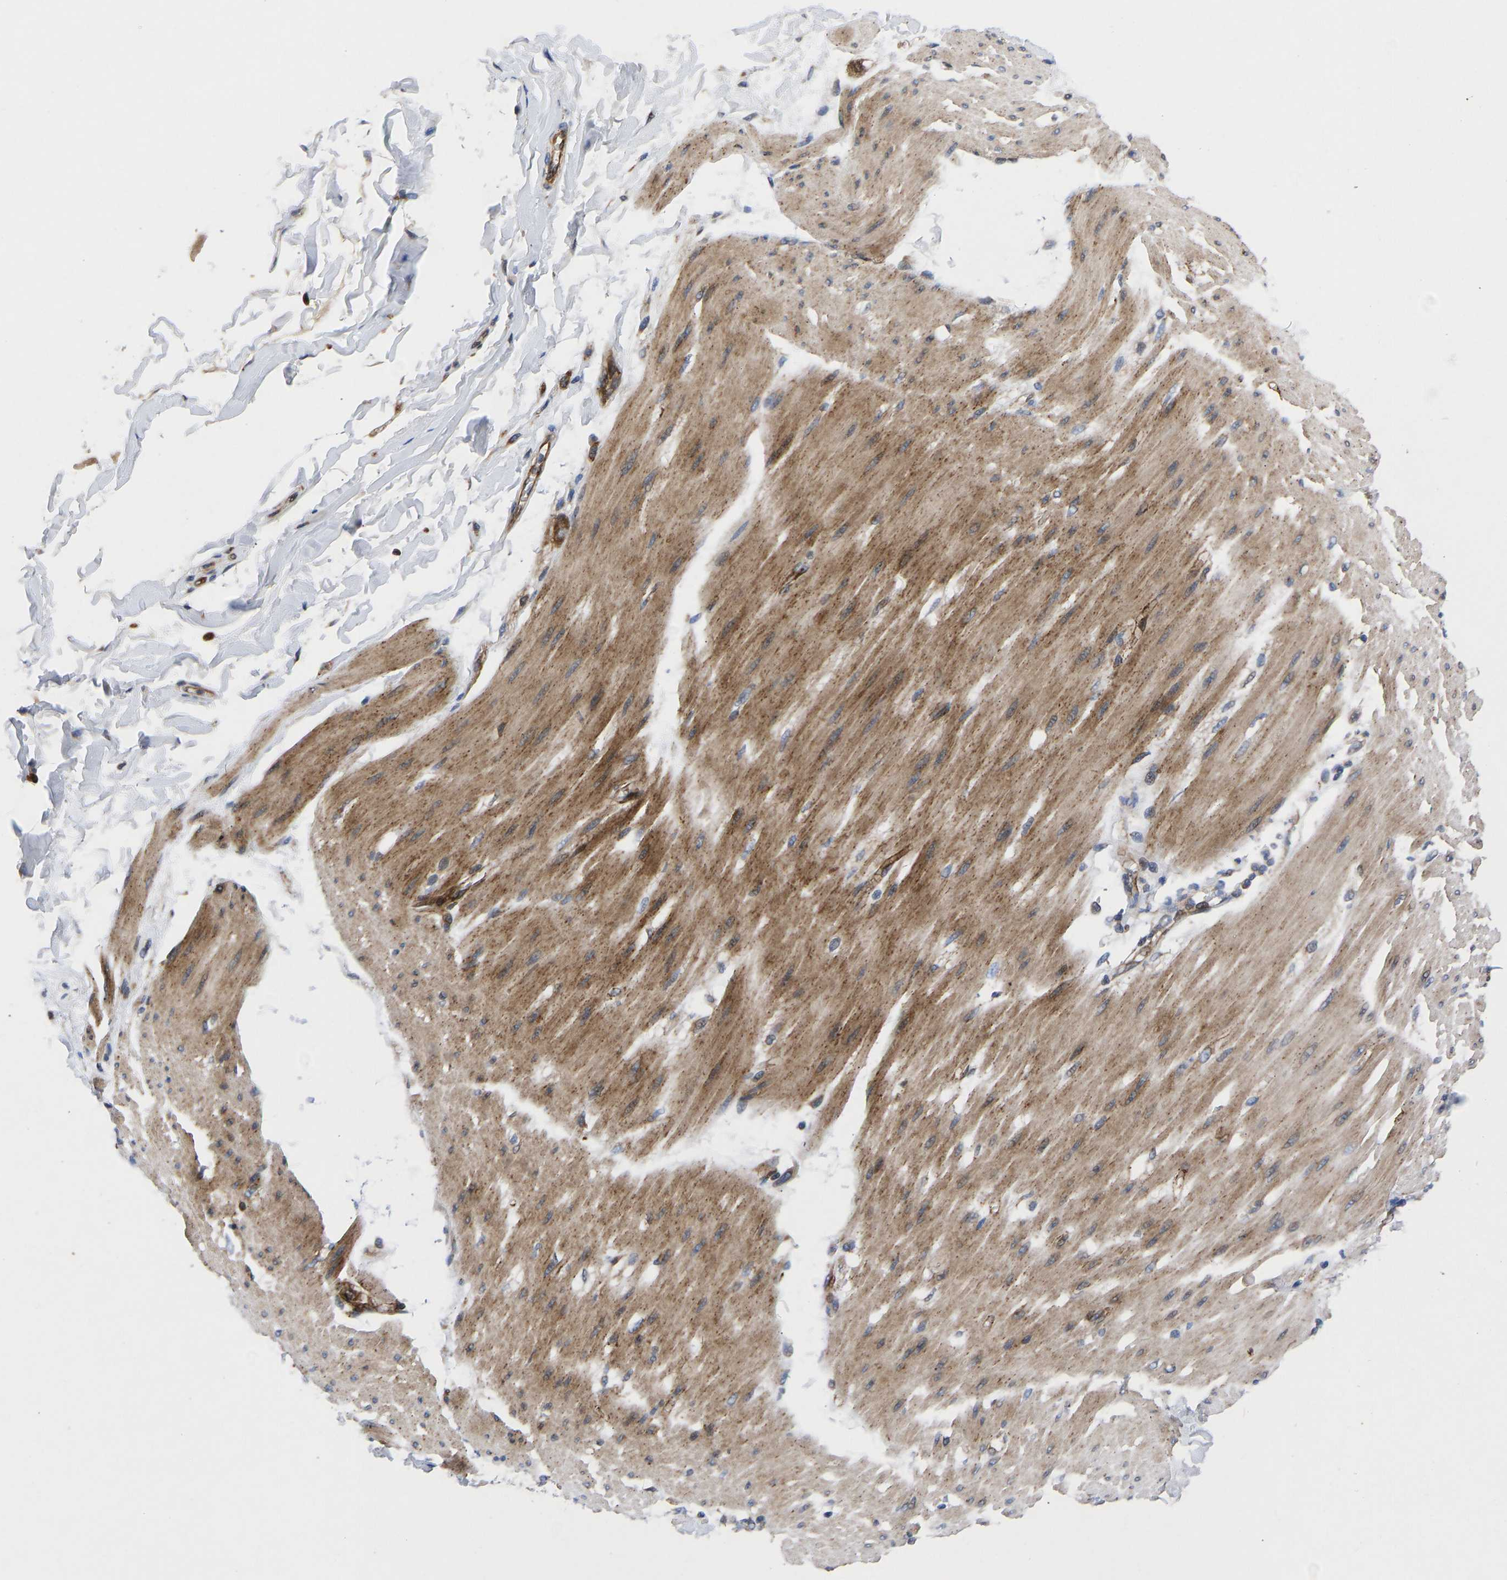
{"staining": {"intensity": "weak", "quantity": "25%-75%", "location": "cytoplasmic/membranous"}, "tissue": "adipose tissue", "cell_type": "Adipocytes", "image_type": "normal", "snomed": [{"axis": "morphology", "description": "Normal tissue, NOS"}, {"axis": "morphology", "description": "Adenocarcinoma, NOS"}, {"axis": "topography", "description": "Duodenum"}, {"axis": "topography", "description": "Peripheral nerve tissue"}], "caption": "Brown immunohistochemical staining in benign adipose tissue displays weak cytoplasmic/membranous expression in approximately 25%-75% of adipocytes.", "gene": "TMEM38B", "patient": {"sex": "female", "age": 60}}